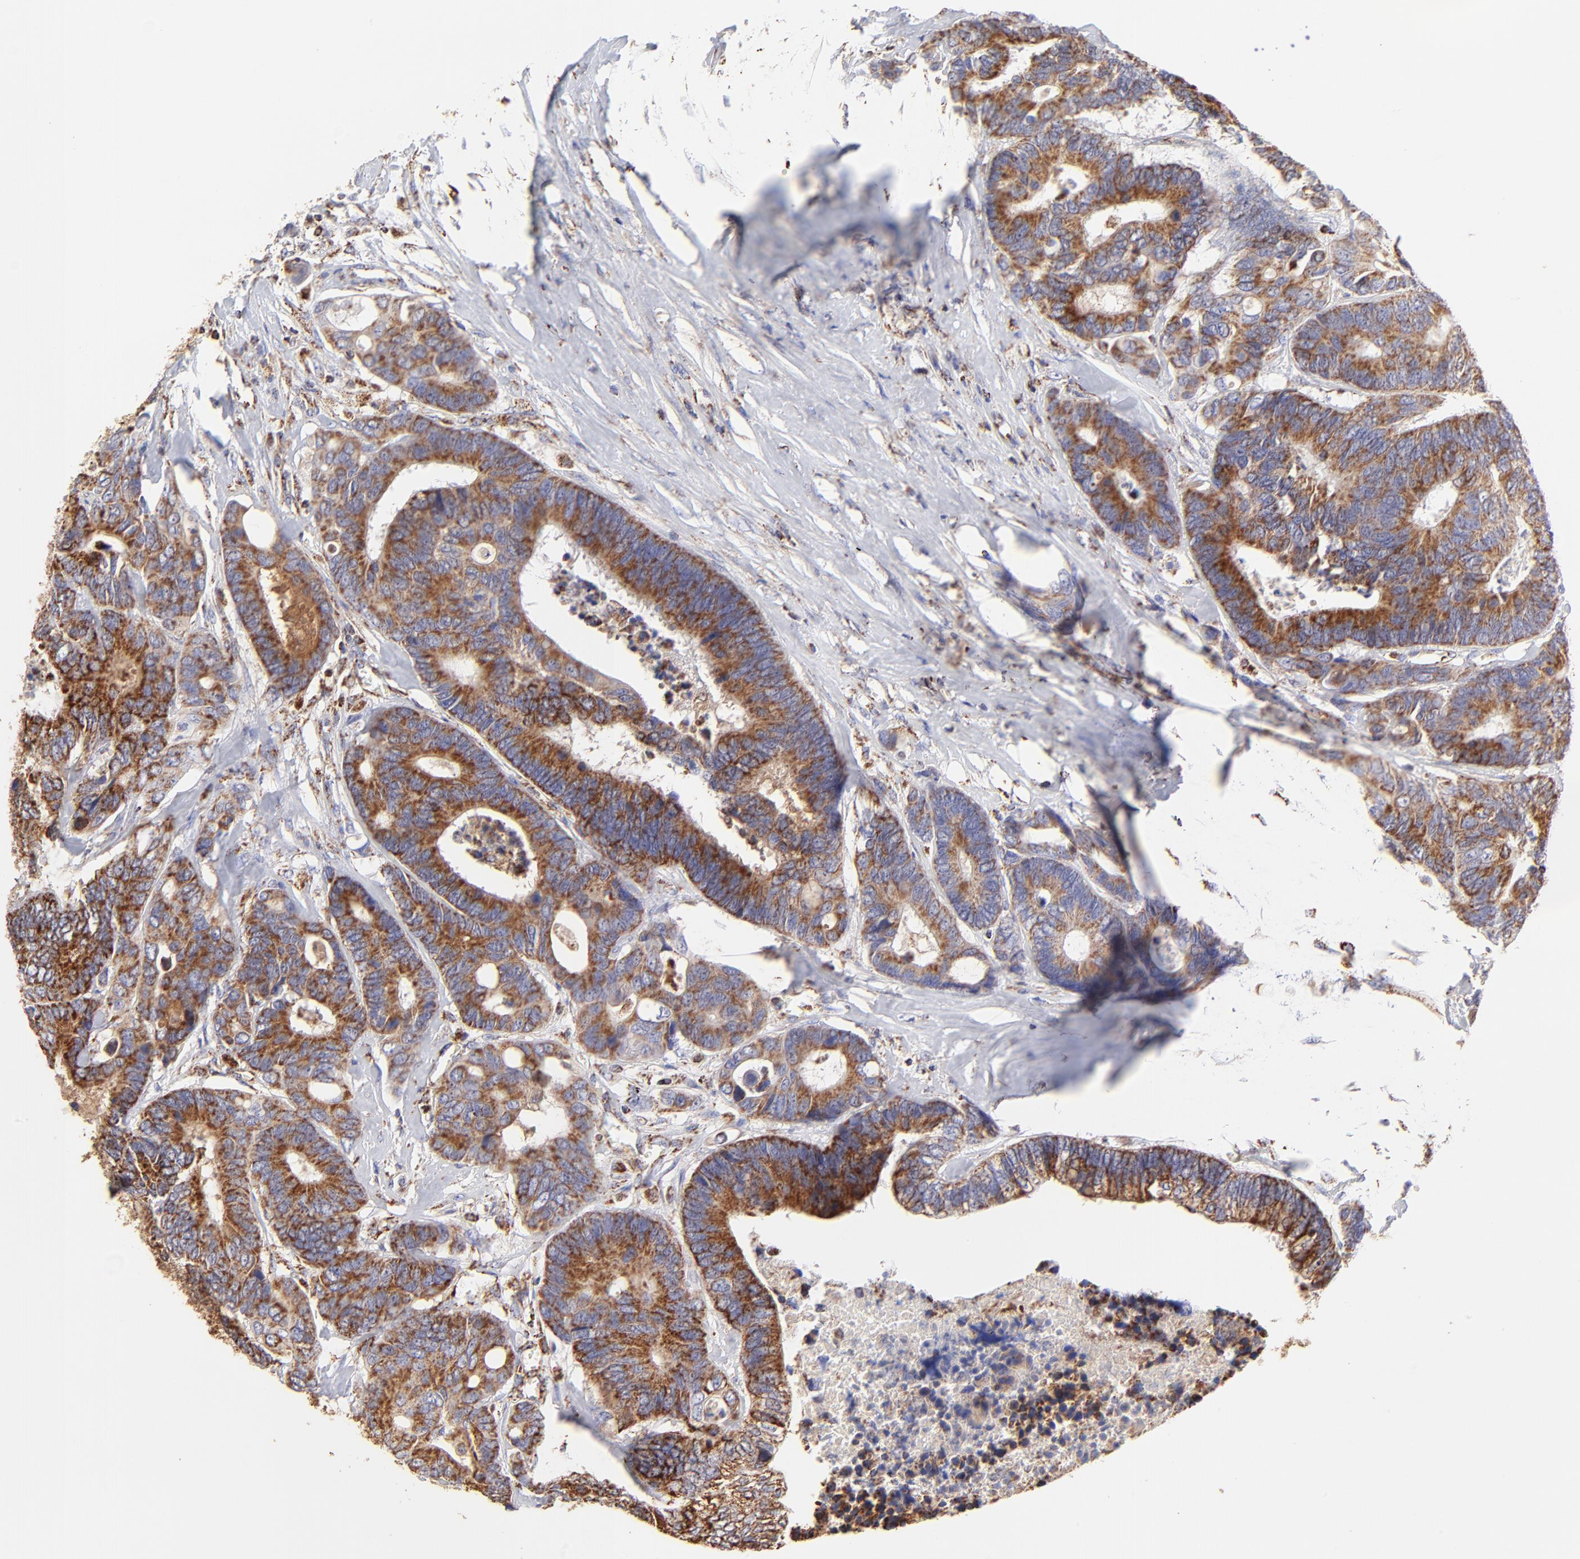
{"staining": {"intensity": "strong", "quantity": ">75%", "location": "cytoplasmic/membranous"}, "tissue": "colorectal cancer", "cell_type": "Tumor cells", "image_type": "cancer", "snomed": [{"axis": "morphology", "description": "Adenocarcinoma, NOS"}, {"axis": "topography", "description": "Rectum"}], "caption": "High-magnification brightfield microscopy of colorectal adenocarcinoma stained with DAB (3,3'-diaminobenzidine) (brown) and counterstained with hematoxylin (blue). tumor cells exhibit strong cytoplasmic/membranous positivity is present in approximately>75% of cells. The protein is stained brown, and the nuclei are stained in blue (DAB (3,3'-diaminobenzidine) IHC with brightfield microscopy, high magnification).", "gene": "ECH1", "patient": {"sex": "male", "age": 55}}